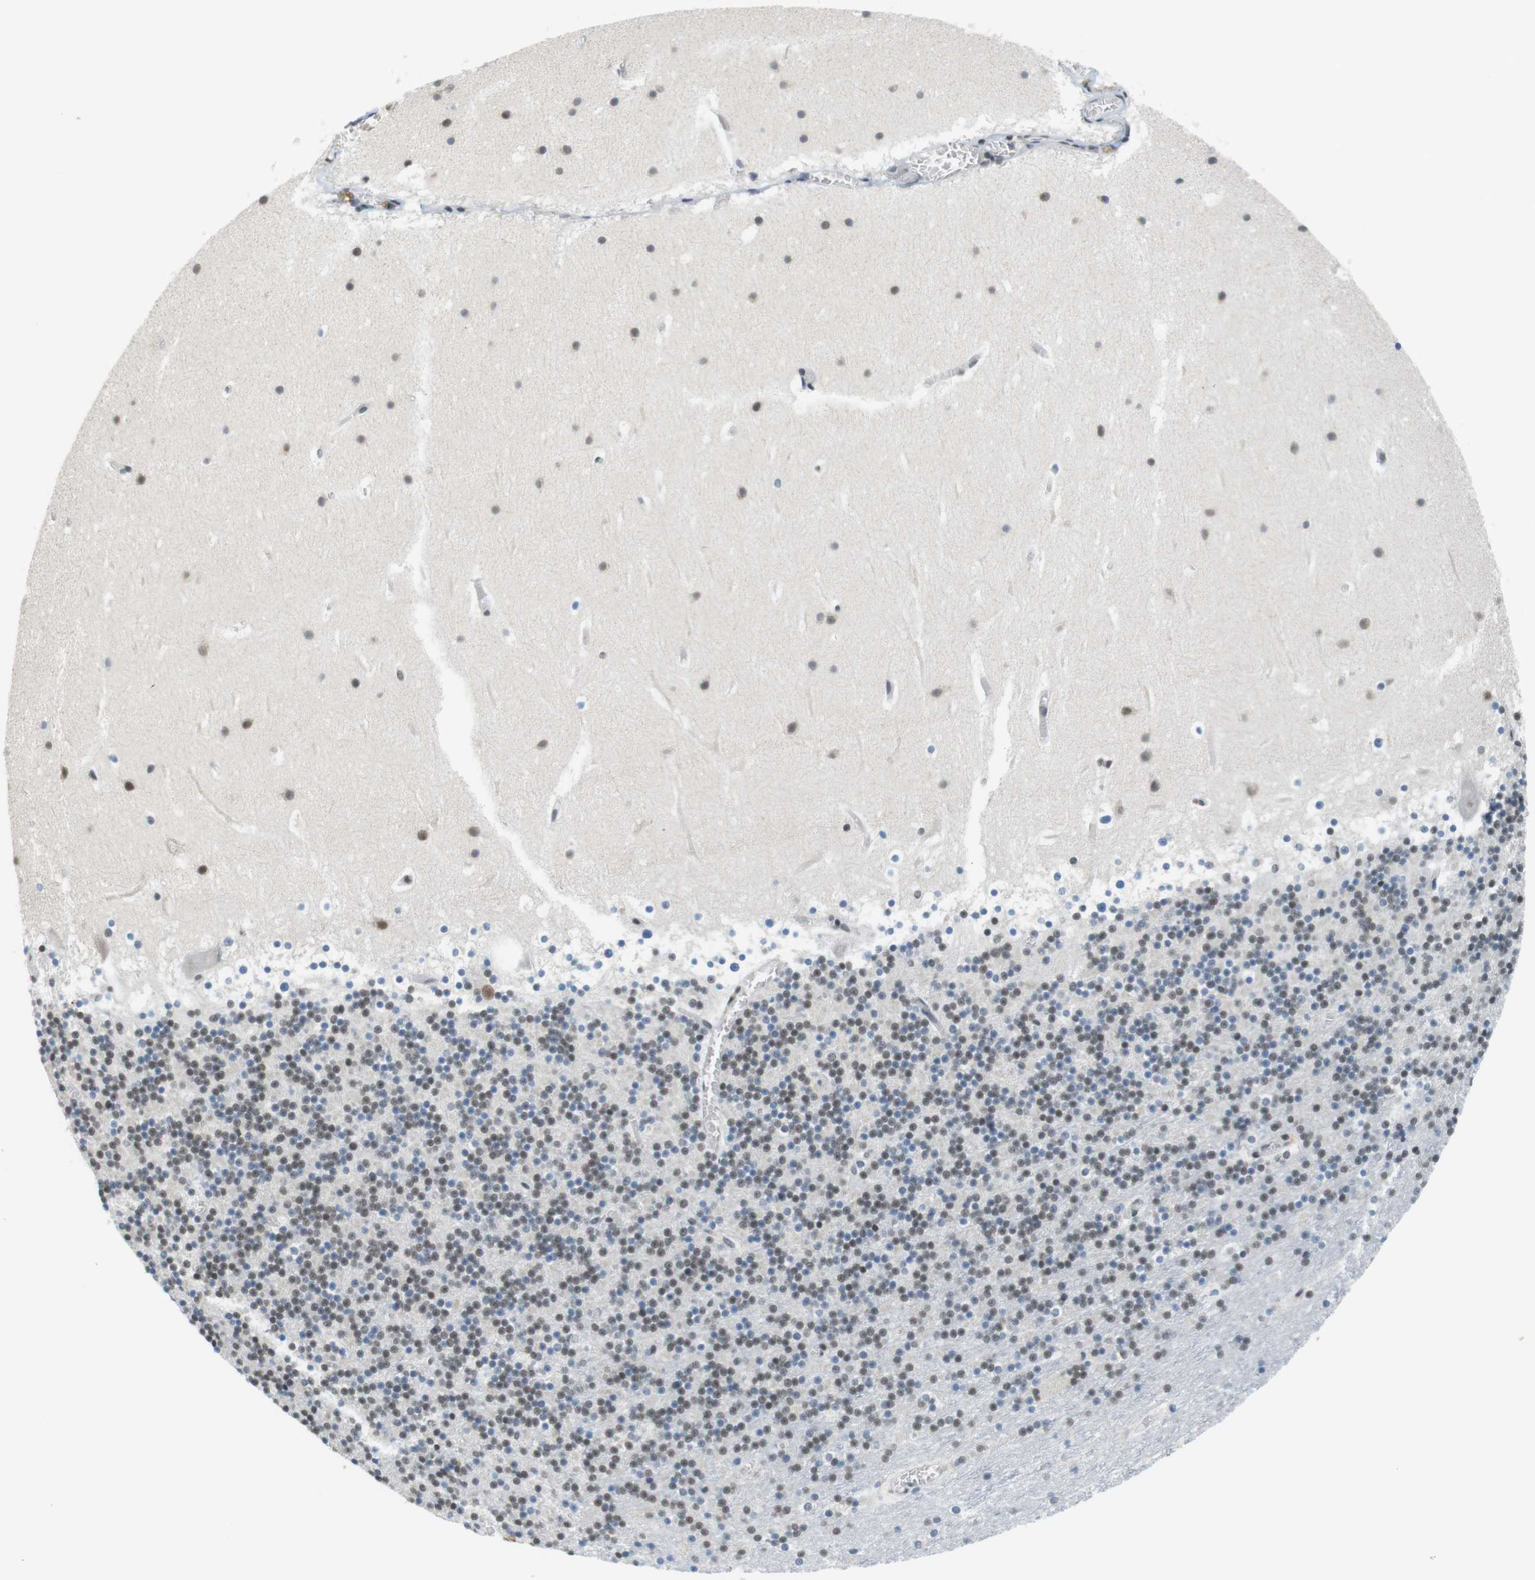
{"staining": {"intensity": "negative", "quantity": "none", "location": "none"}, "tissue": "cerebellum", "cell_type": "Cells in granular layer", "image_type": "normal", "snomed": [{"axis": "morphology", "description": "Normal tissue, NOS"}, {"axis": "topography", "description": "Cerebellum"}], "caption": "This is a micrograph of IHC staining of benign cerebellum, which shows no positivity in cells in granular layer. (DAB (3,3'-diaminobenzidine) immunohistochemistry with hematoxylin counter stain).", "gene": "RNF38", "patient": {"sex": "male", "age": 45}}